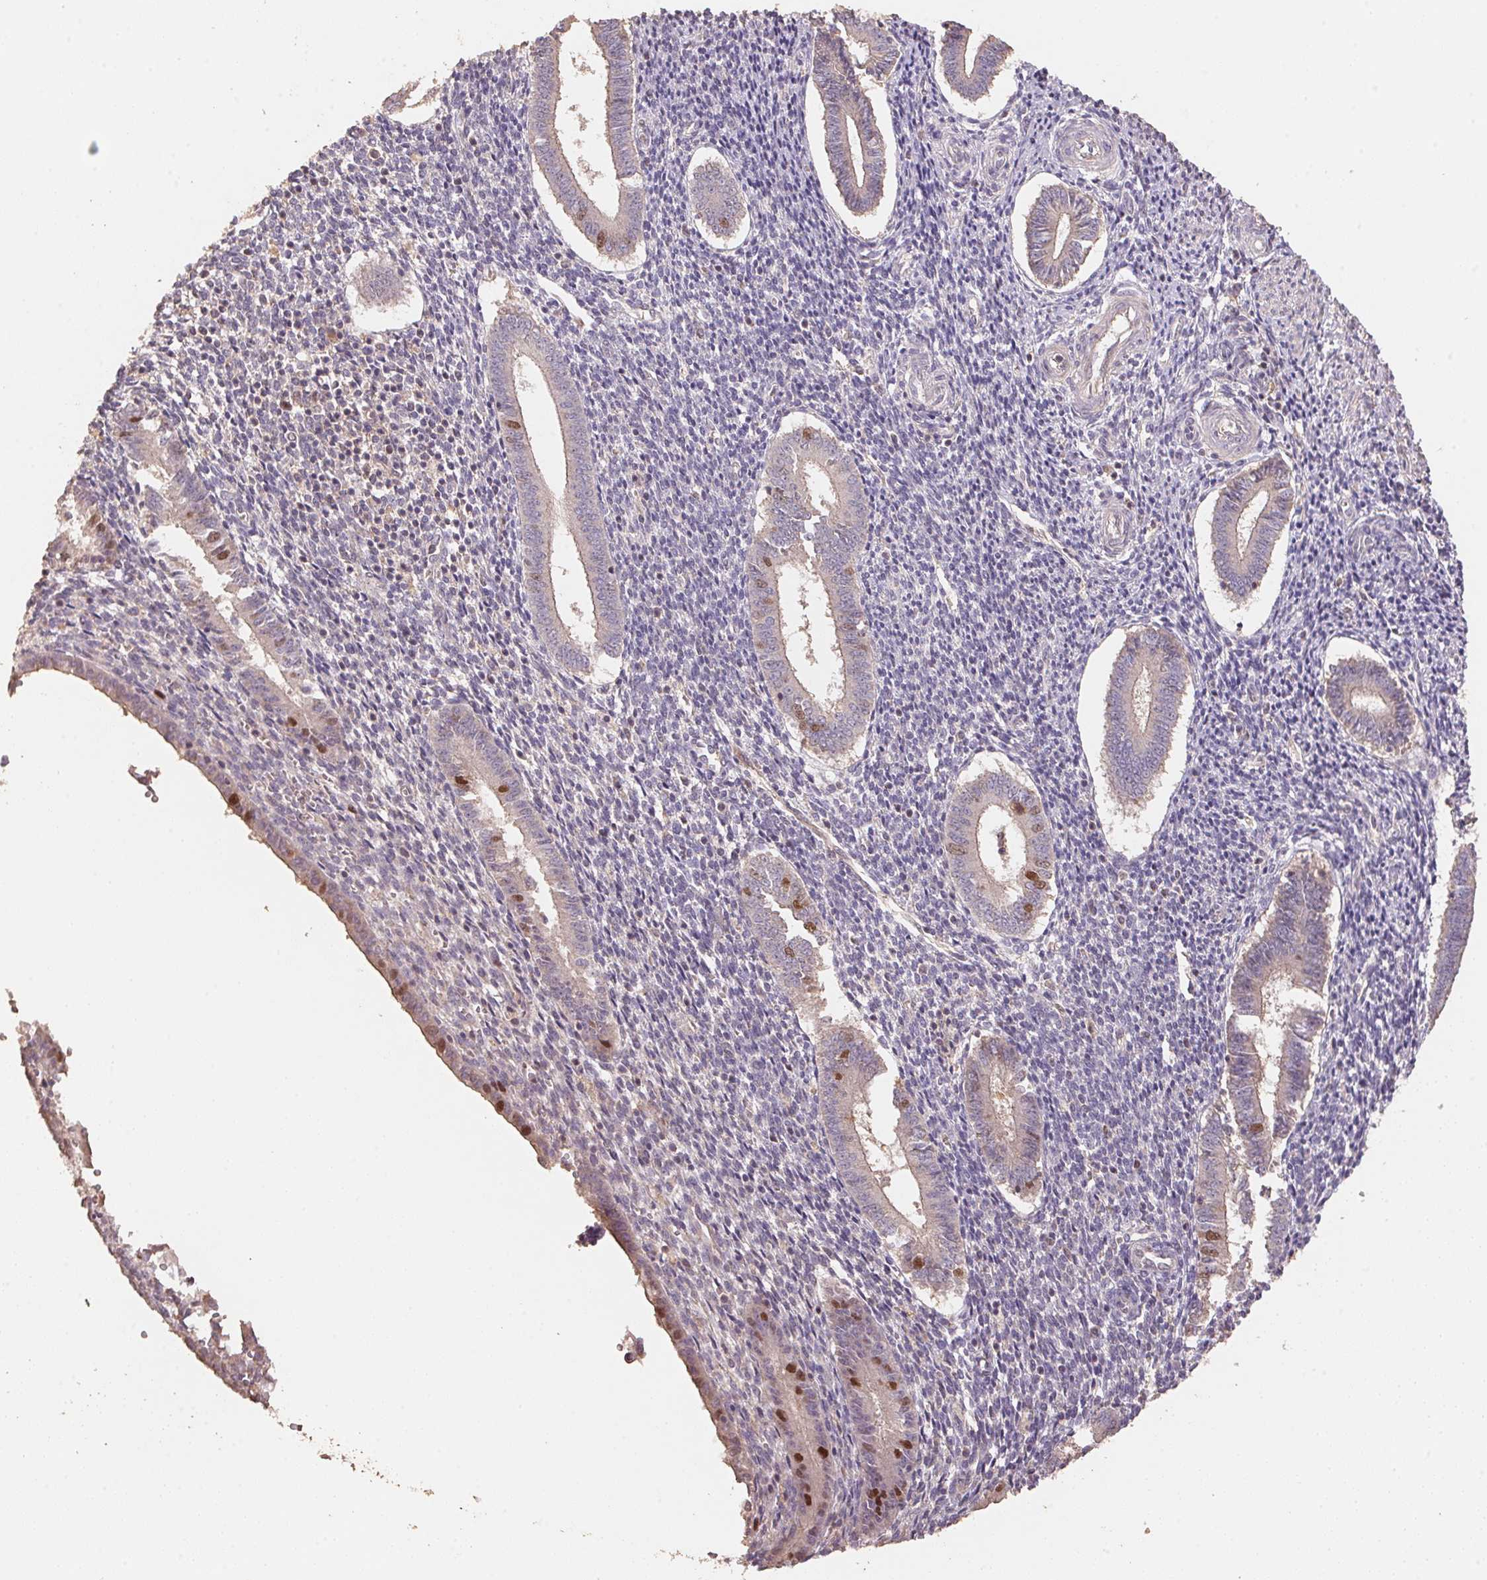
{"staining": {"intensity": "negative", "quantity": "none", "location": "none"}, "tissue": "endometrium", "cell_type": "Cells in endometrial stroma", "image_type": "normal", "snomed": [{"axis": "morphology", "description": "Normal tissue, NOS"}, {"axis": "topography", "description": "Endometrium"}], "caption": "A histopathology image of human endometrium is negative for staining in cells in endometrial stroma. (DAB immunohistochemistry visualized using brightfield microscopy, high magnification).", "gene": "CENPF", "patient": {"sex": "female", "age": 25}}